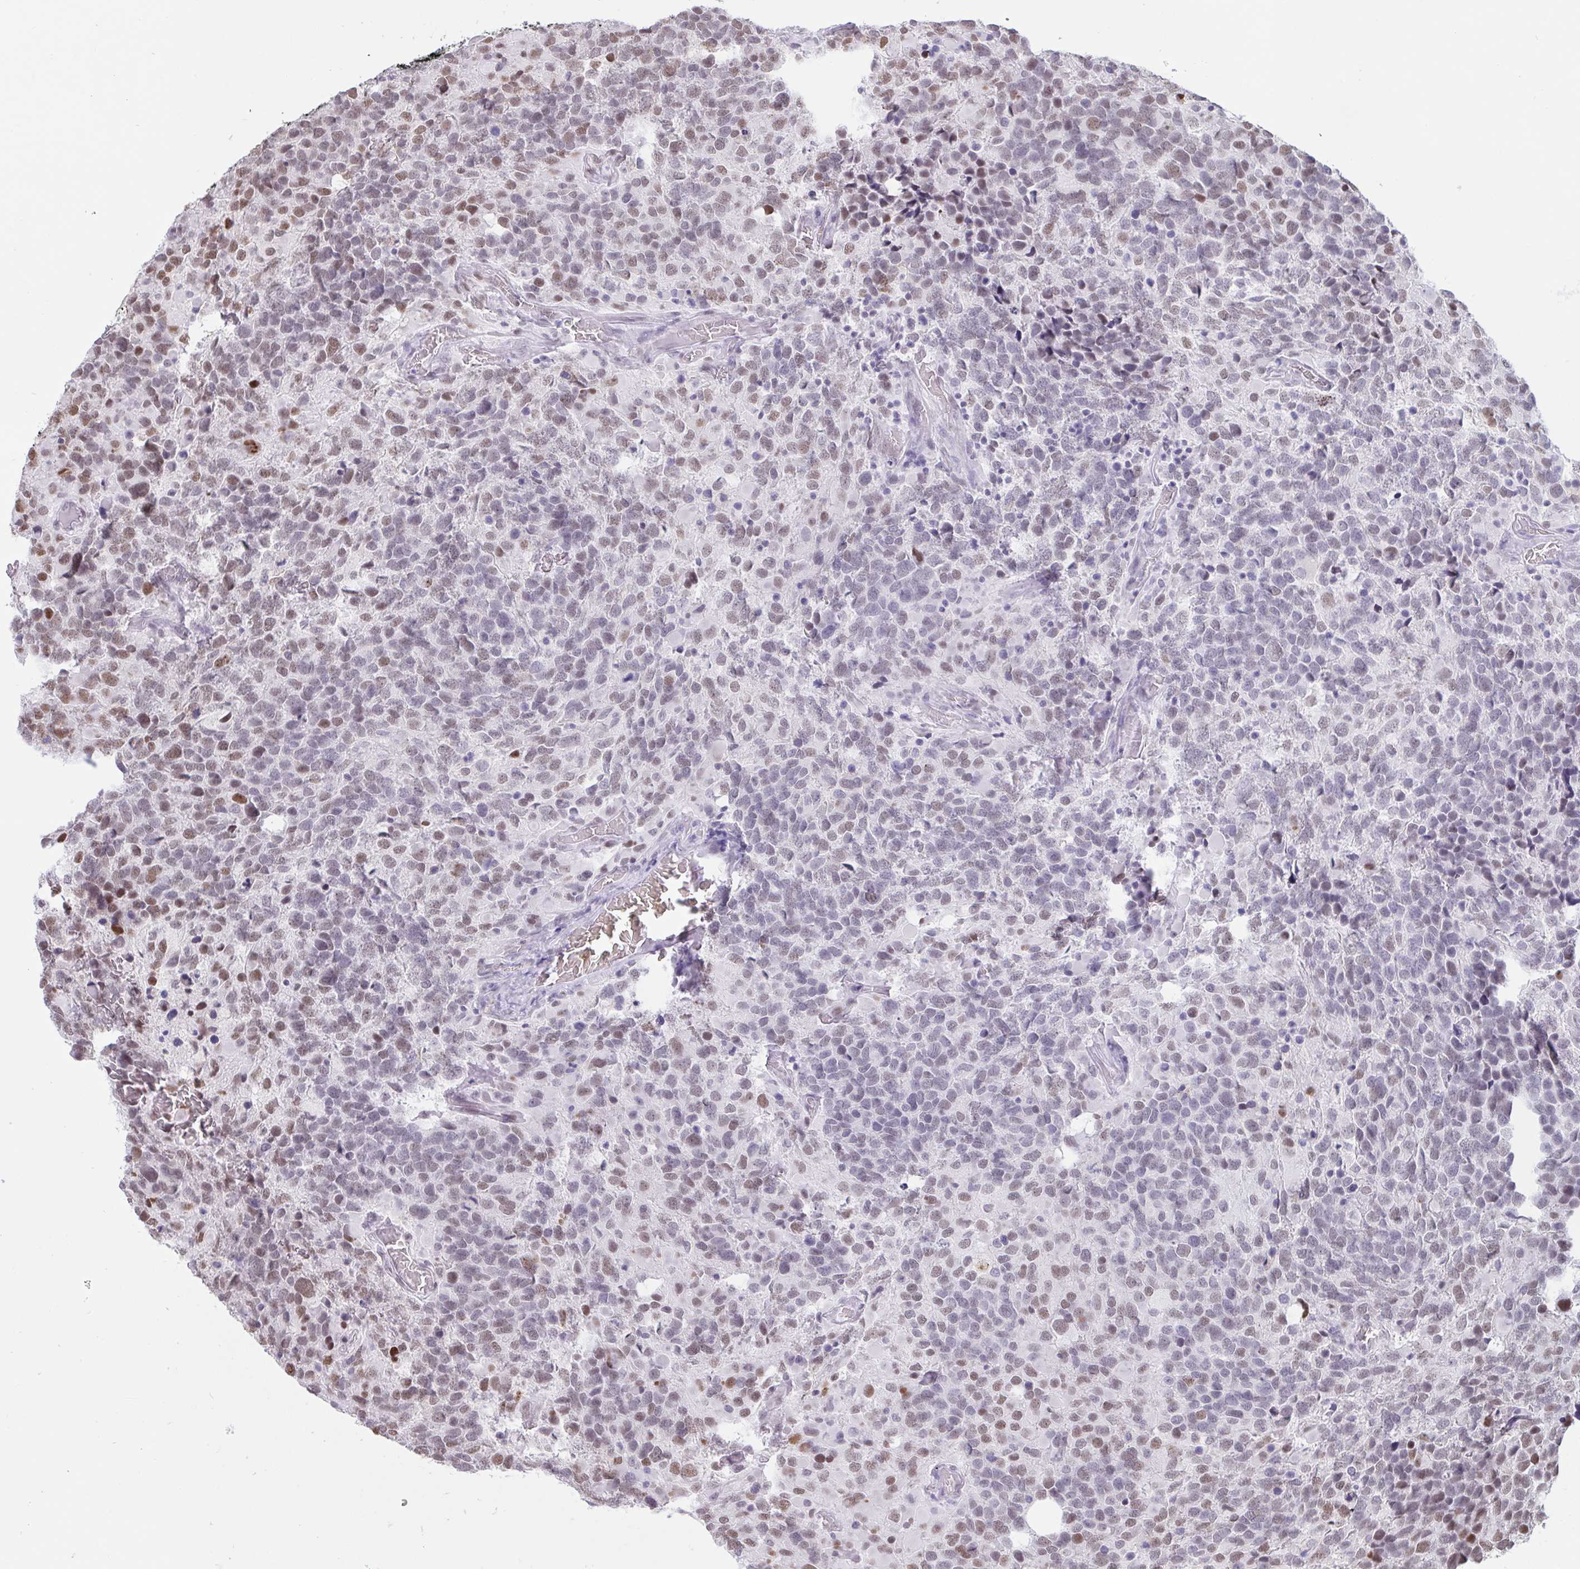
{"staining": {"intensity": "moderate", "quantity": "<25%", "location": "nuclear"}, "tissue": "glioma", "cell_type": "Tumor cells", "image_type": "cancer", "snomed": [{"axis": "morphology", "description": "Glioma, malignant, High grade"}, {"axis": "topography", "description": "Brain"}], "caption": "A histopathology image of malignant high-grade glioma stained for a protein shows moderate nuclear brown staining in tumor cells.", "gene": "CBFA2T2", "patient": {"sex": "female", "age": 40}}